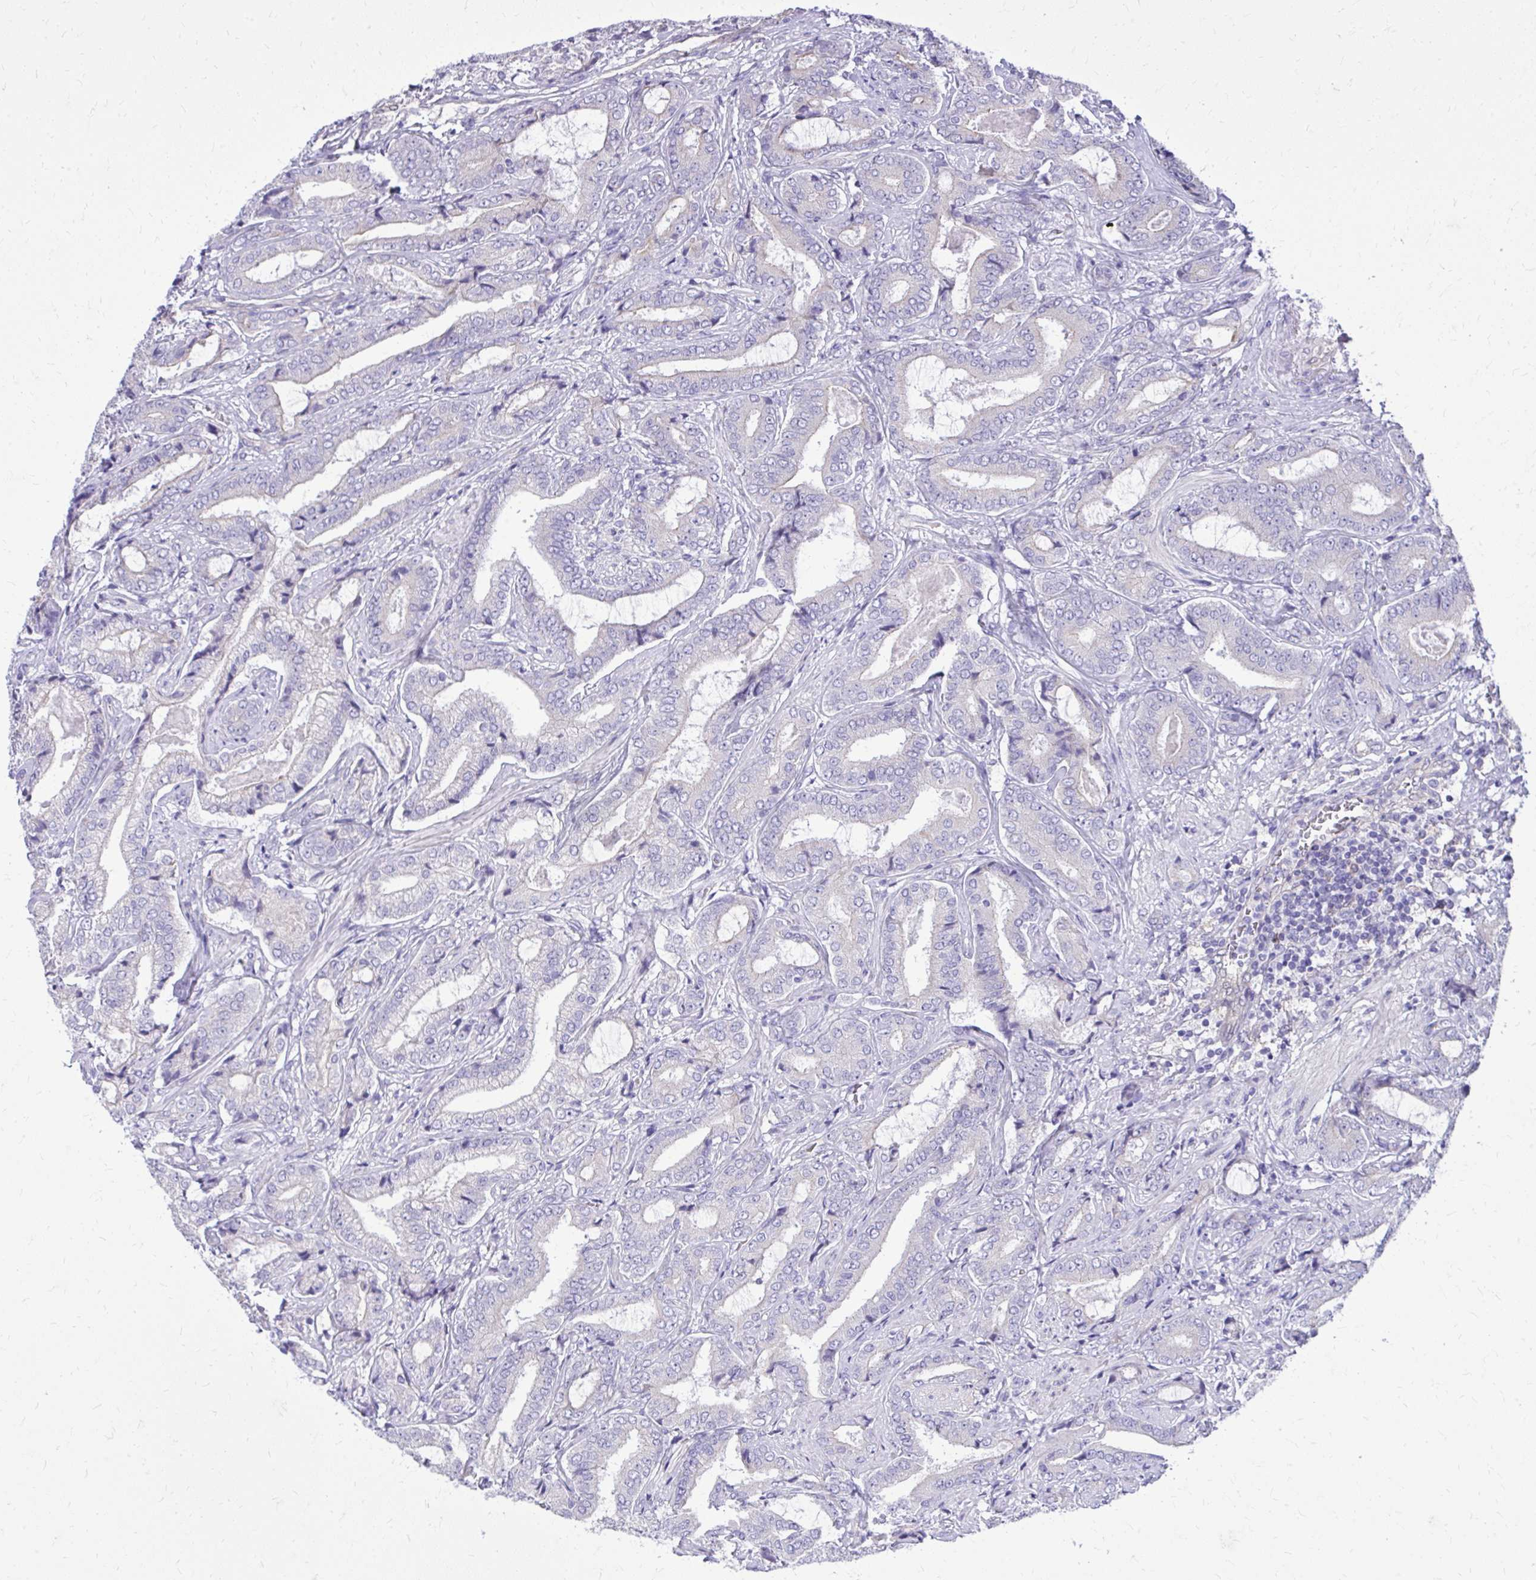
{"staining": {"intensity": "negative", "quantity": "none", "location": "none"}, "tissue": "prostate cancer", "cell_type": "Tumor cells", "image_type": "cancer", "snomed": [{"axis": "morphology", "description": "Adenocarcinoma, High grade"}, {"axis": "topography", "description": "Prostate"}], "caption": "This is an IHC image of prostate cancer (adenocarcinoma (high-grade)). There is no positivity in tumor cells.", "gene": "NNMT", "patient": {"sex": "male", "age": 62}}